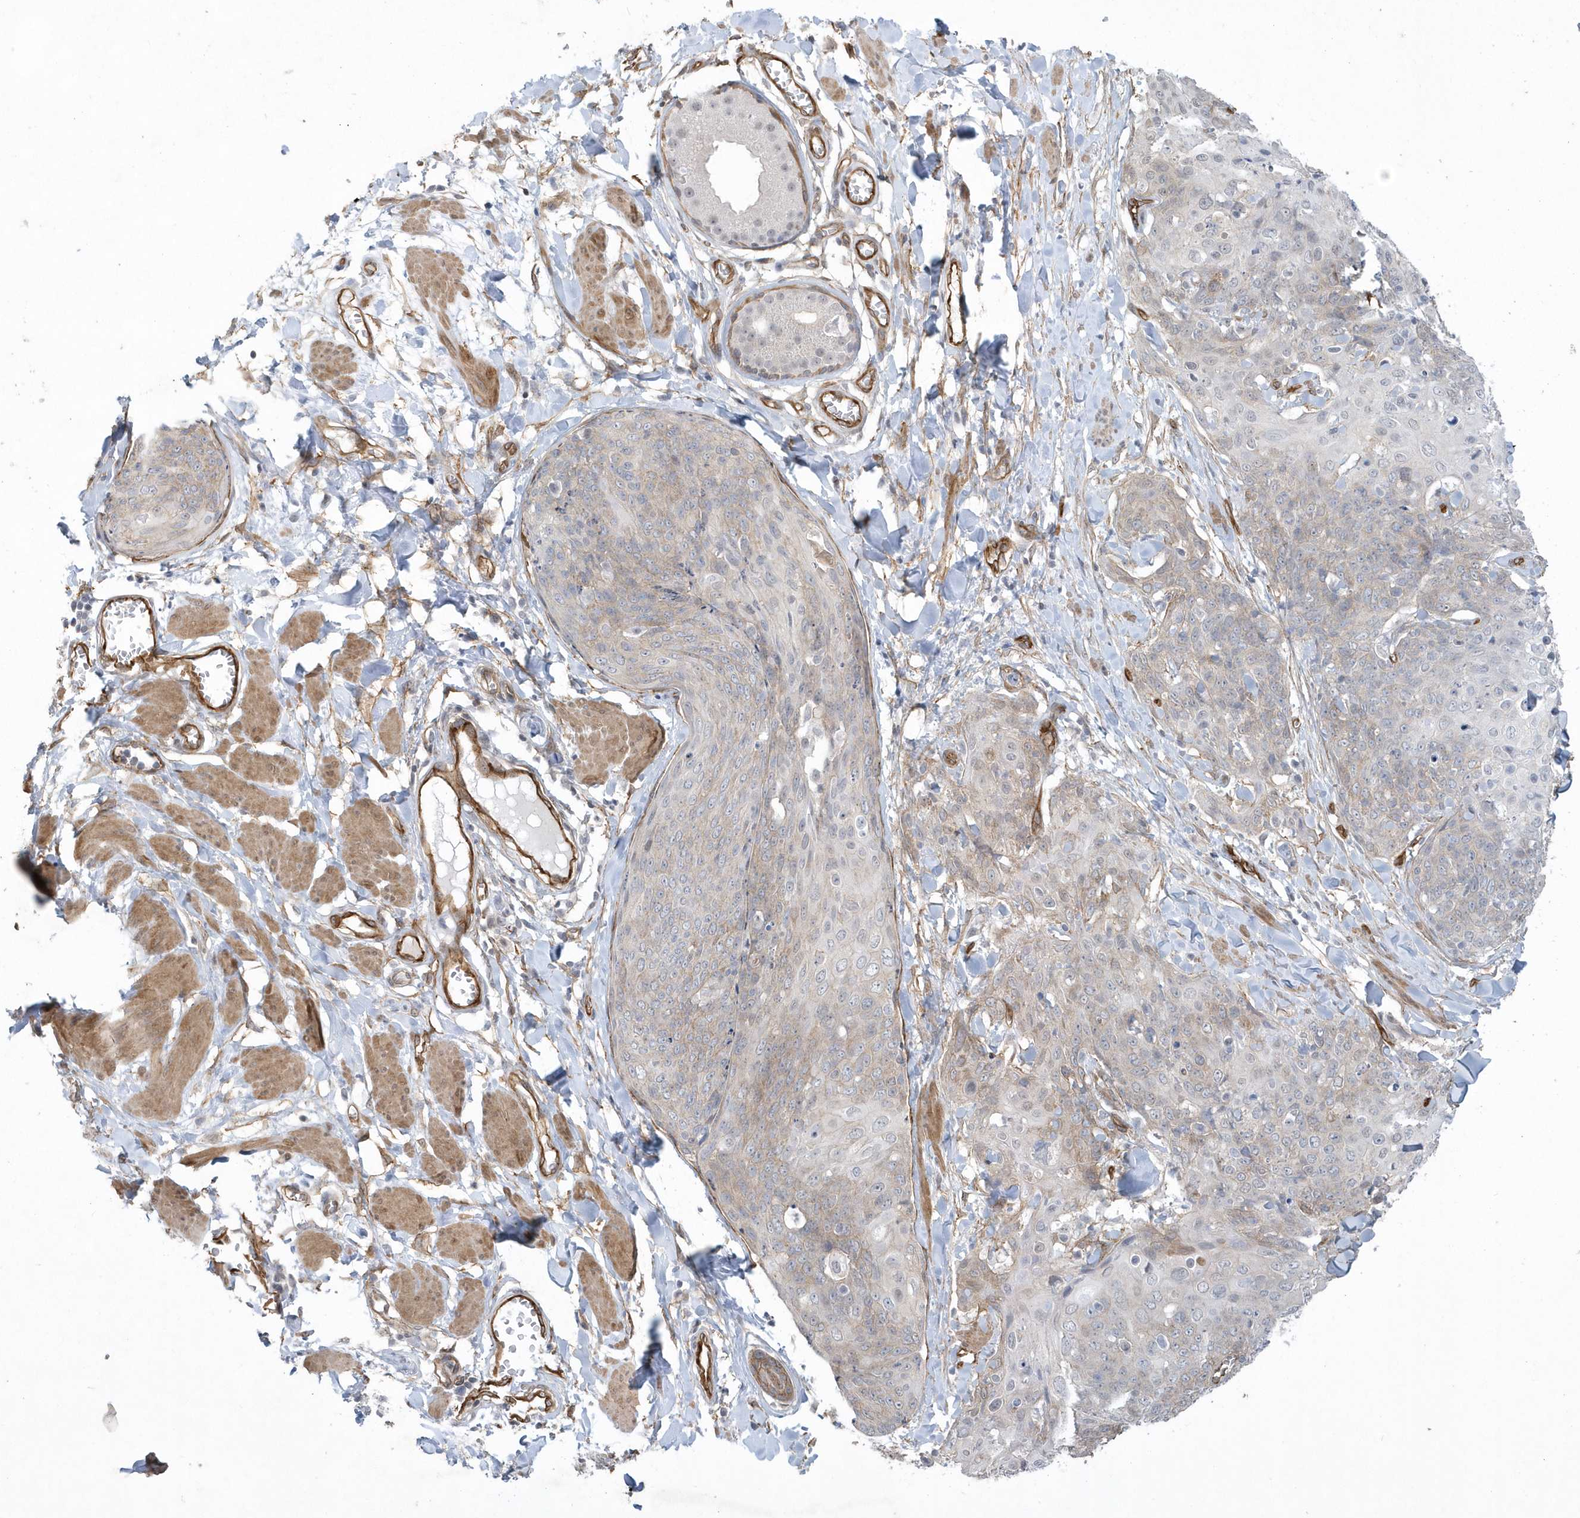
{"staining": {"intensity": "negative", "quantity": "none", "location": "none"}, "tissue": "skin cancer", "cell_type": "Tumor cells", "image_type": "cancer", "snomed": [{"axis": "morphology", "description": "Squamous cell carcinoma, NOS"}, {"axis": "topography", "description": "Skin"}, {"axis": "topography", "description": "Vulva"}], "caption": "Immunohistochemical staining of squamous cell carcinoma (skin) reveals no significant expression in tumor cells. The staining was performed using DAB to visualize the protein expression in brown, while the nuclei were stained in blue with hematoxylin (Magnification: 20x).", "gene": "RAI14", "patient": {"sex": "female", "age": 85}}